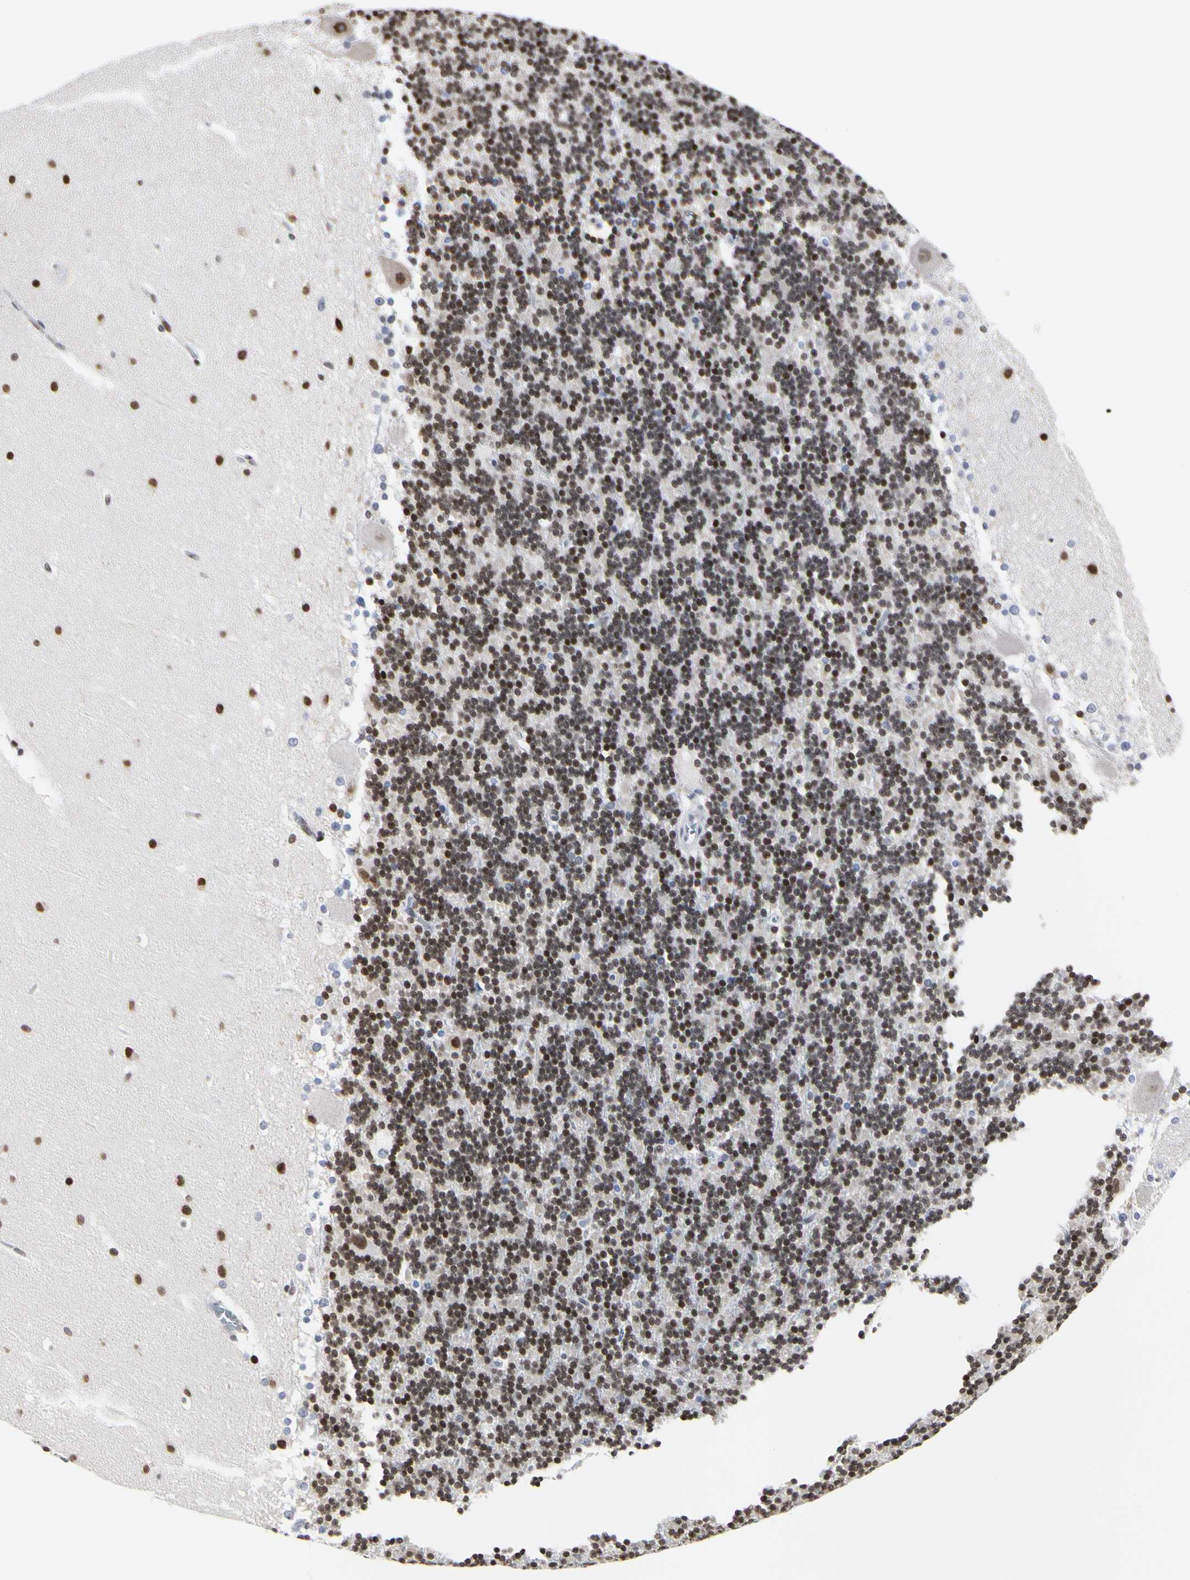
{"staining": {"intensity": "strong", "quantity": ">75%", "location": "nuclear"}, "tissue": "cerebellum", "cell_type": "Cells in granular layer", "image_type": "normal", "snomed": [{"axis": "morphology", "description": "Normal tissue, NOS"}, {"axis": "topography", "description": "Cerebellum"}], "caption": "Protein expression analysis of normal human cerebellum reveals strong nuclear staining in about >75% of cells in granular layer. (DAB (3,3'-diaminobenzidine) = brown stain, brightfield microscopy at high magnification).", "gene": "PRMT3", "patient": {"sex": "female", "age": 19}}